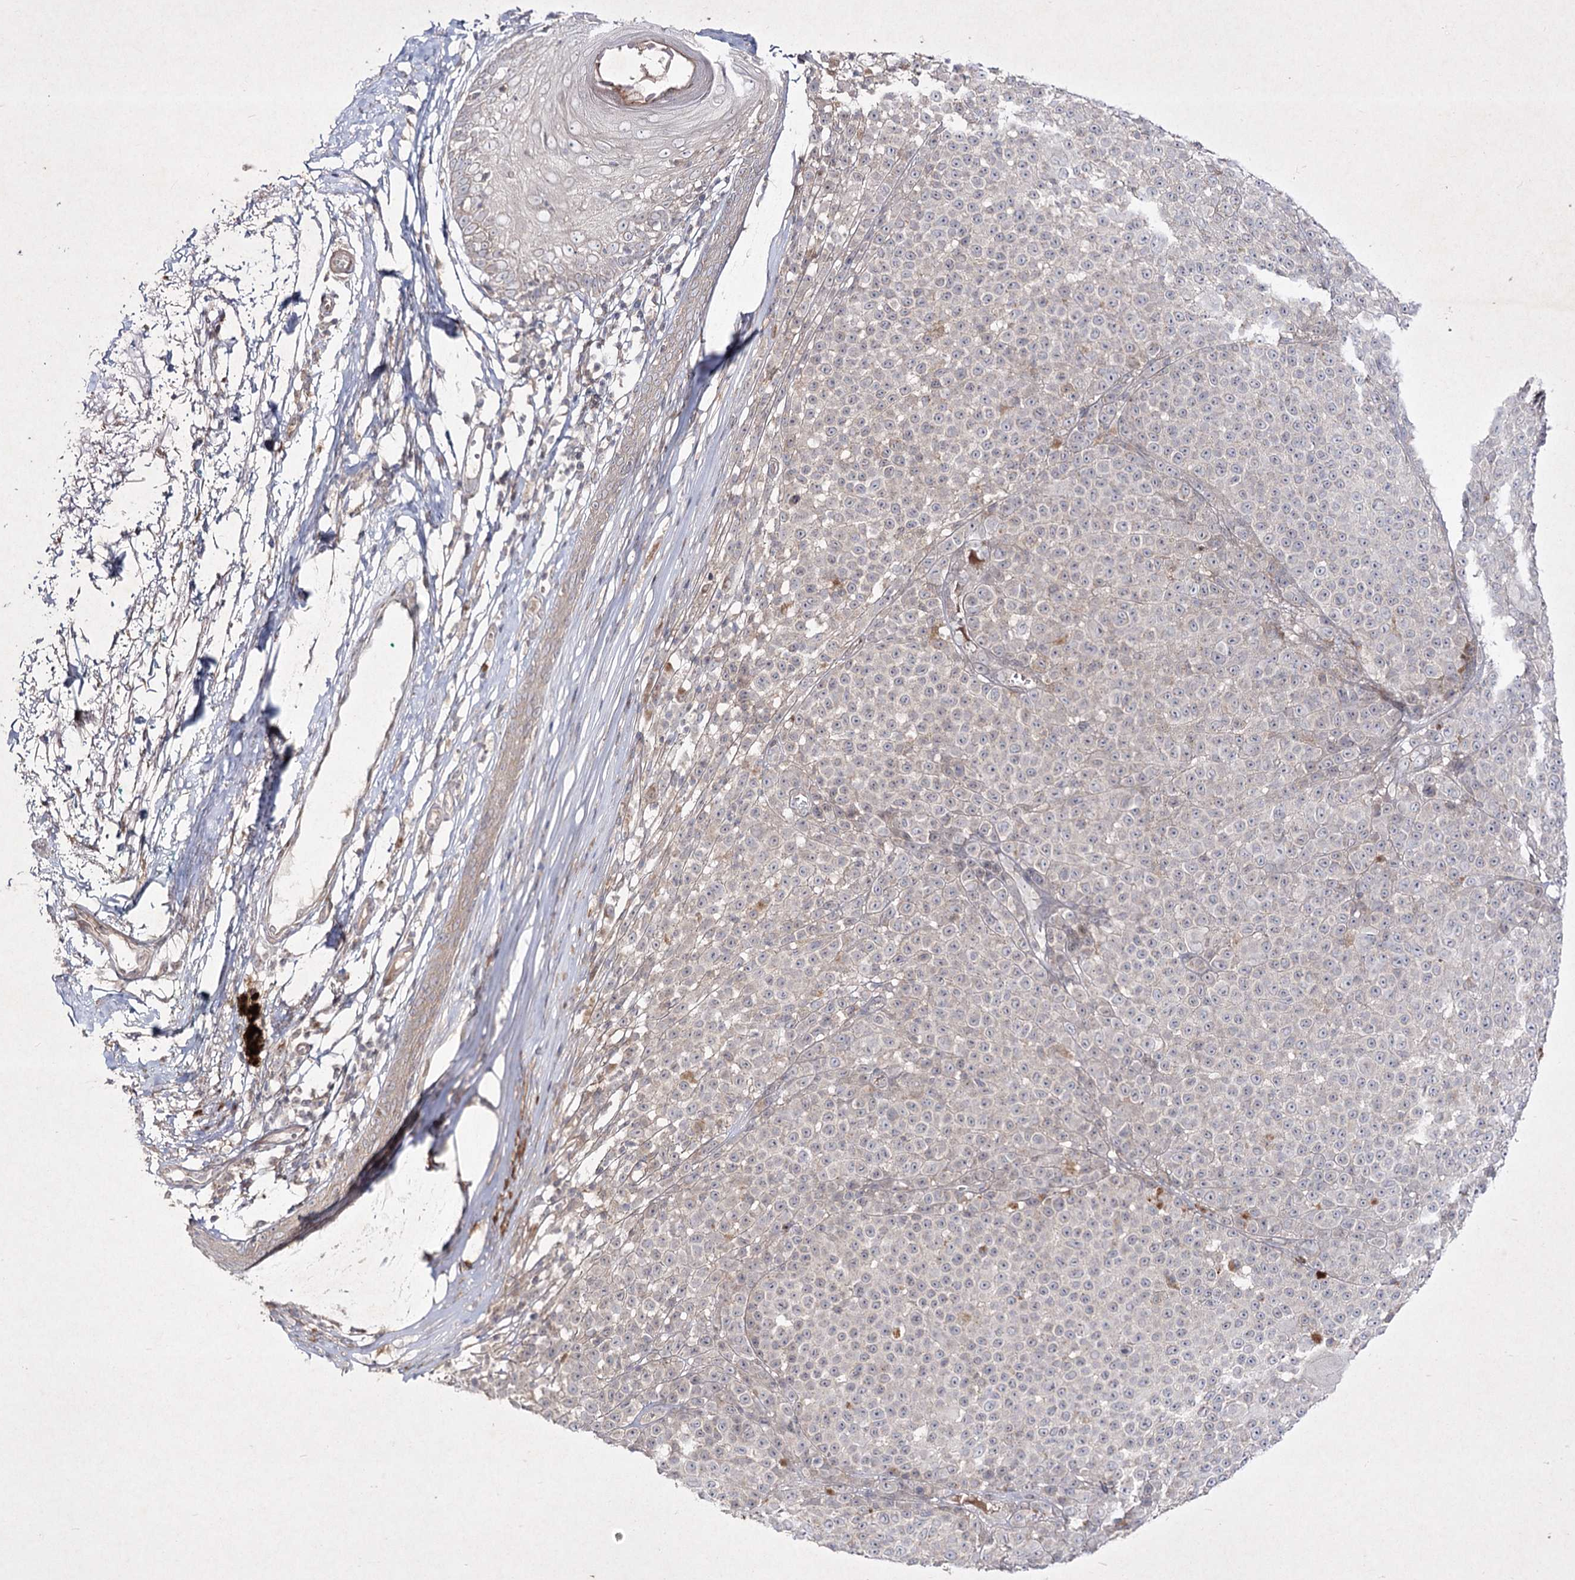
{"staining": {"intensity": "negative", "quantity": "none", "location": "none"}, "tissue": "melanoma", "cell_type": "Tumor cells", "image_type": "cancer", "snomed": [{"axis": "morphology", "description": "Malignant melanoma, NOS"}, {"axis": "topography", "description": "Skin"}], "caption": "Immunohistochemistry (IHC) micrograph of neoplastic tissue: melanoma stained with DAB (3,3'-diaminobenzidine) demonstrates no significant protein positivity in tumor cells.", "gene": "CIB2", "patient": {"sex": "female", "age": 94}}